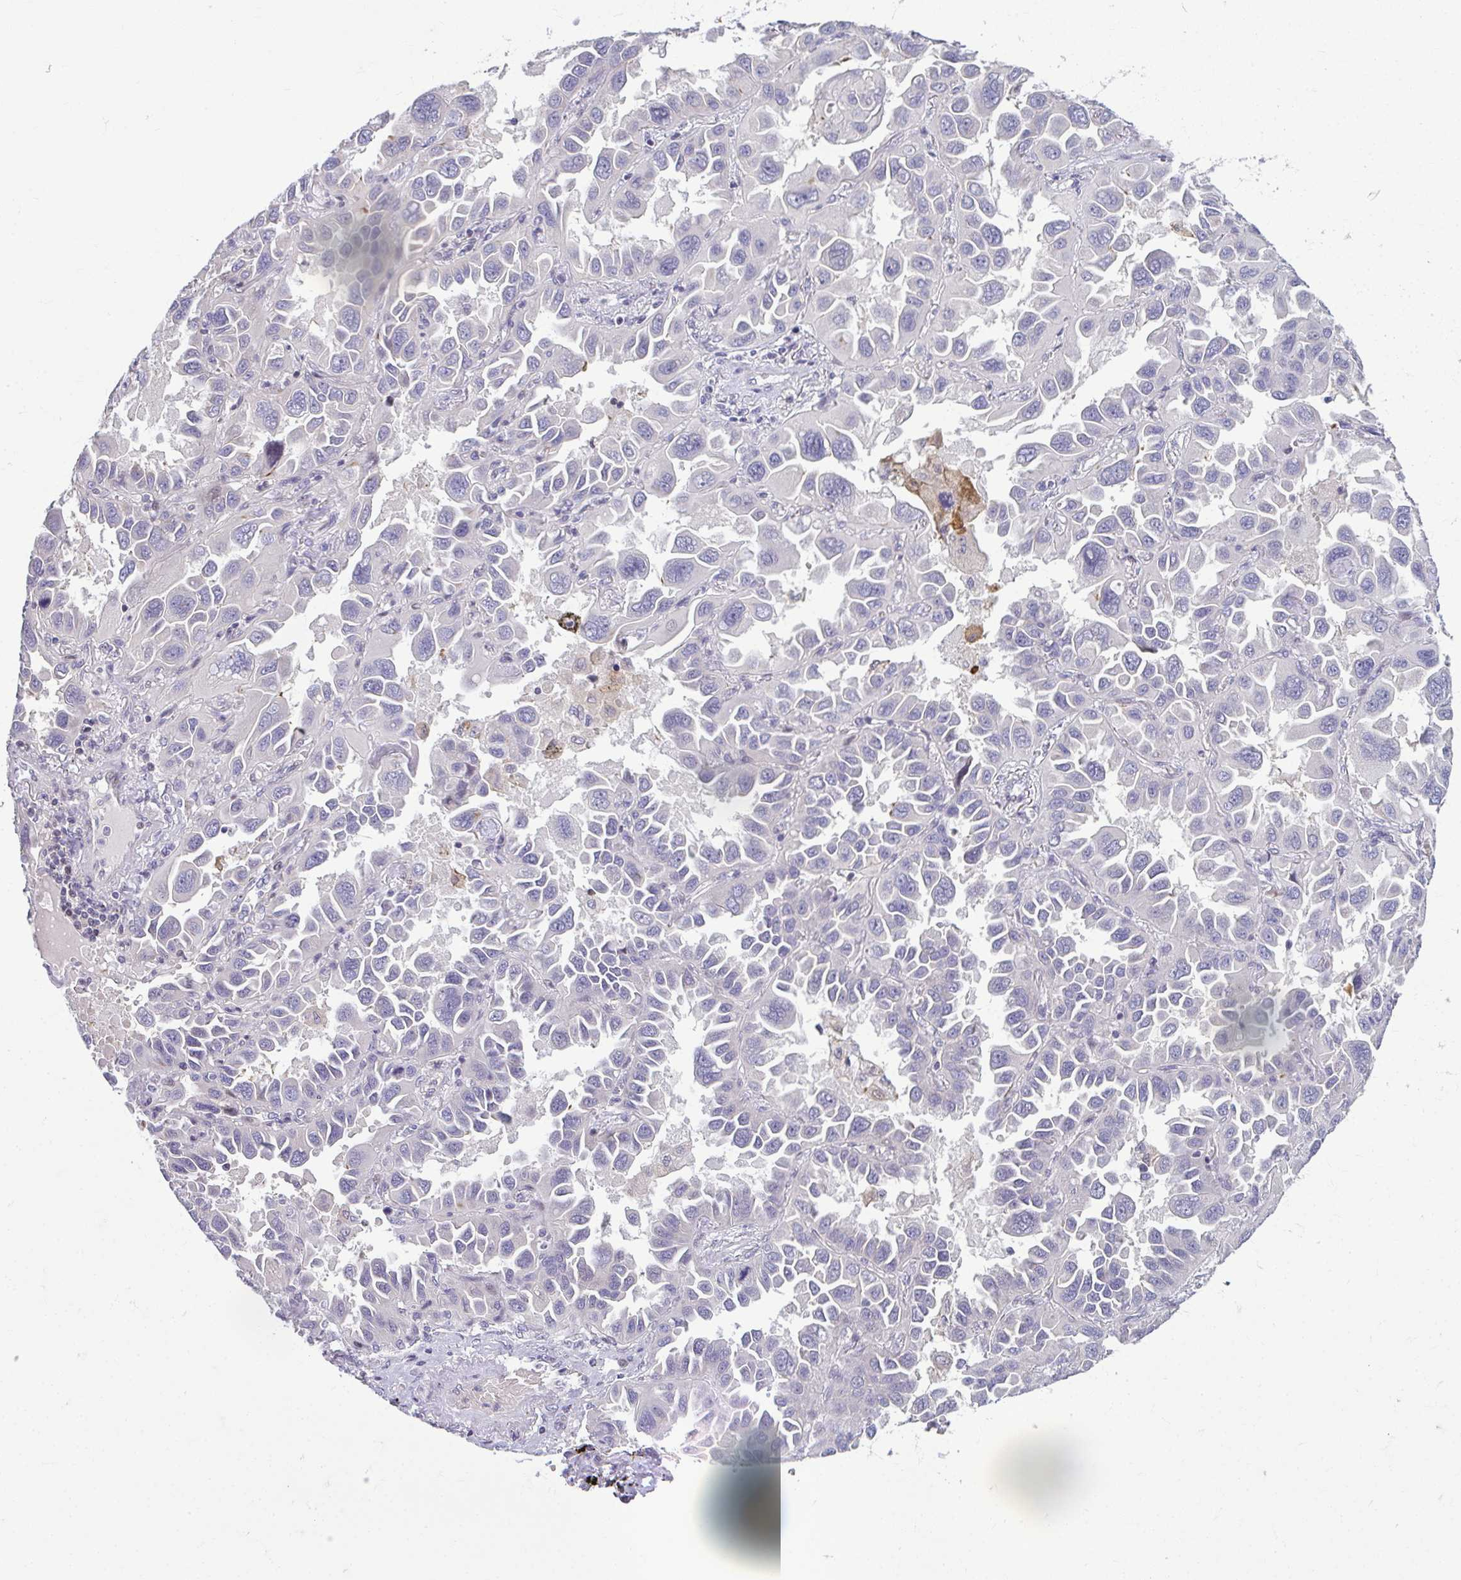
{"staining": {"intensity": "negative", "quantity": "none", "location": "none"}, "tissue": "lung cancer", "cell_type": "Tumor cells", "image_type": "cancer", "snomed": [{"axis": "morphology", "description": "Adenocarcinoma, NOS"}, {"axis": "topography", "description": "Lung"}], "caption": "High magnification brightfield microscopy of lung cancer stained with DAB (3,3'-diaminobenzidine) (brown) and counterstained with hematoxylin (blue): tumor cells show no significant expression.", "gene": "ODF1", "patient": {"sex": "male", "age": 64}}